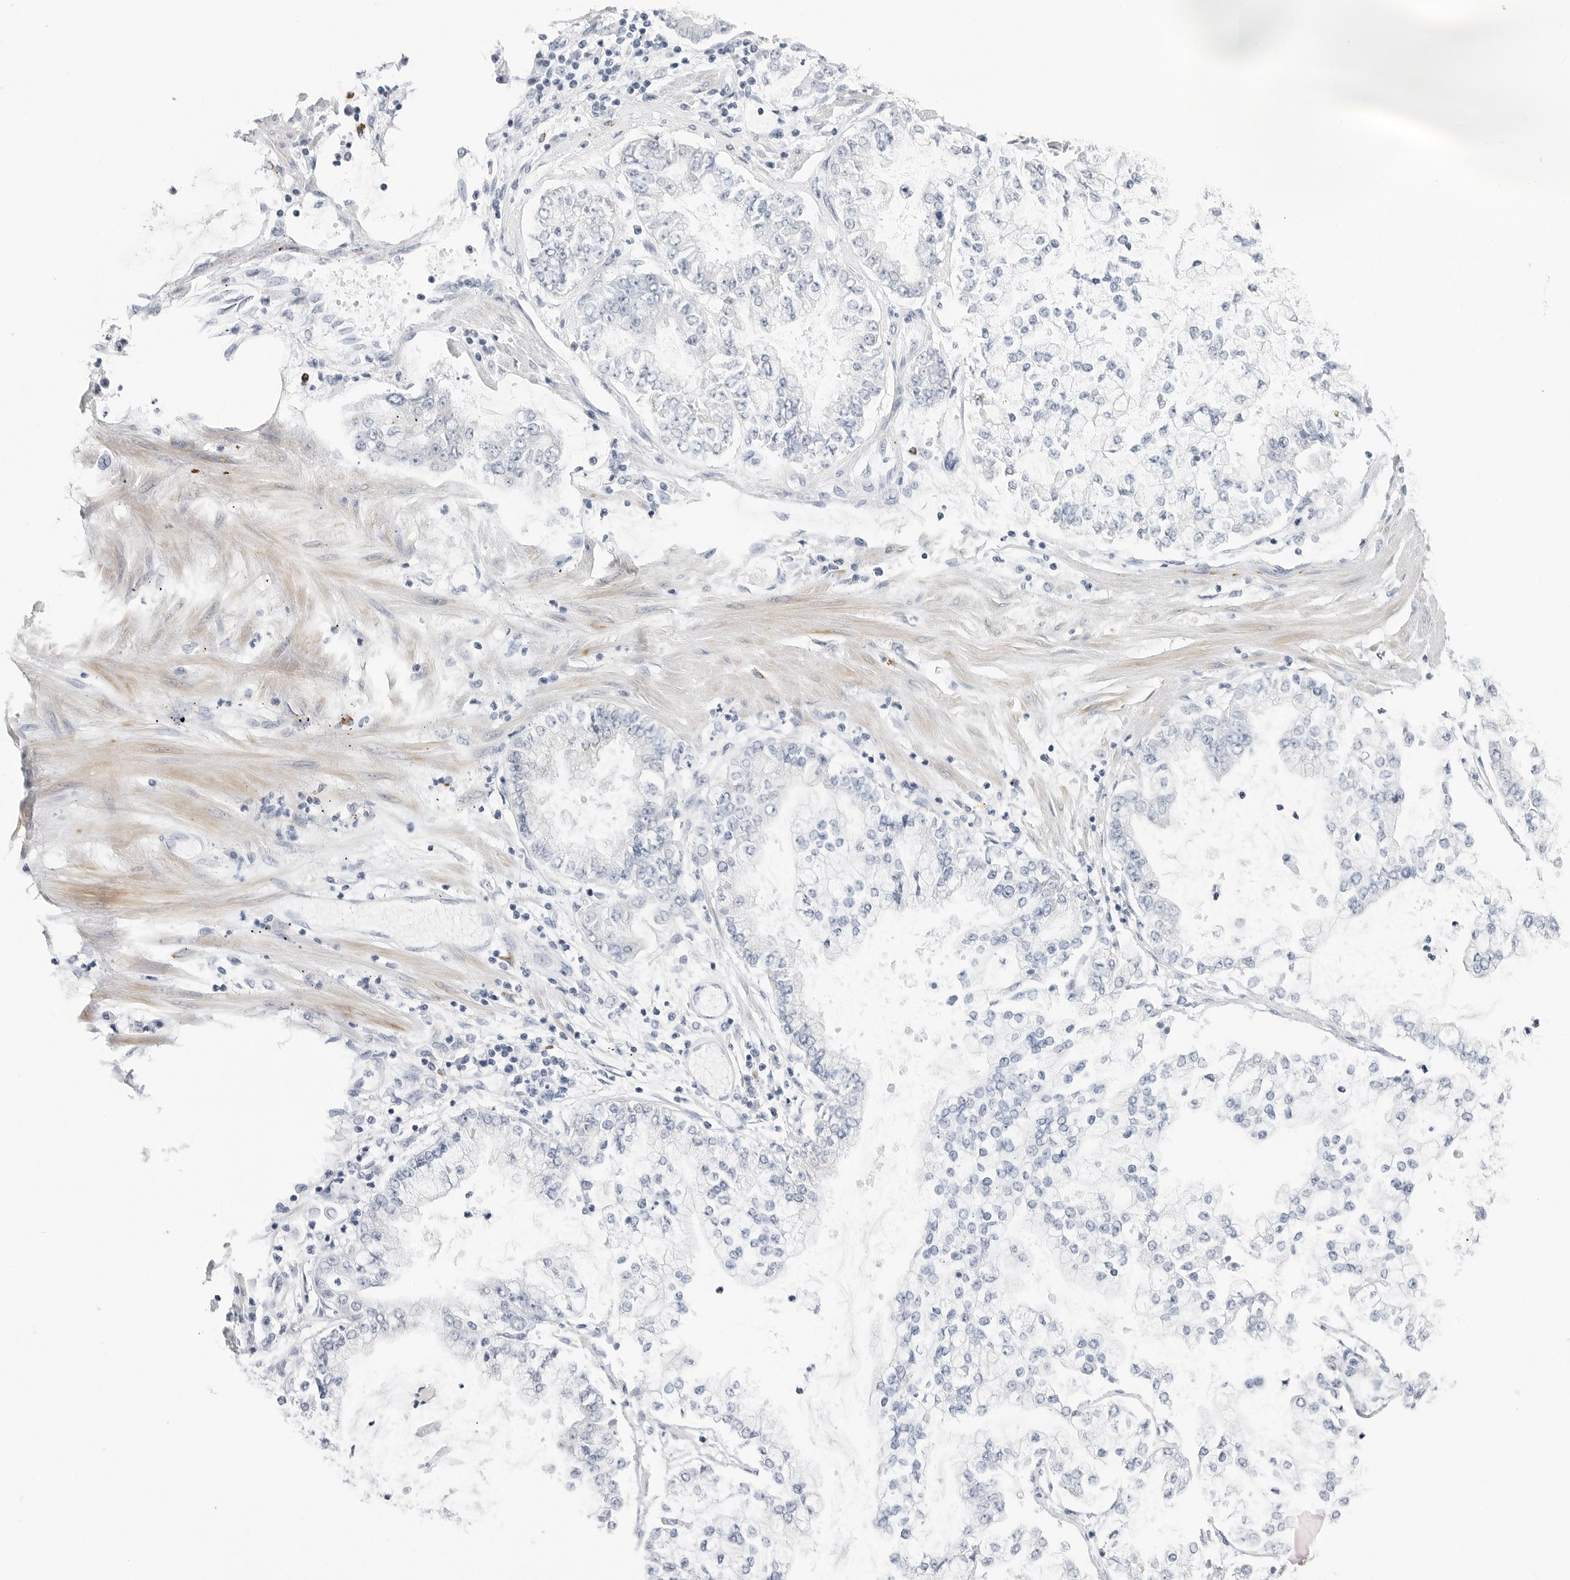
{"staining": {"intensity": "negative", "quantity": "none", "location": "none"}, "tissue": "stomach cancer", "cell_type": "Tumor cells", "image_type": "cancer", "snomed": [{"axis": "morphology", "description": "Adenocarcinoma, NOS"}, {"axis": "topography", "description": "Stomach"}], "caption": "IHC histopathology image of stomach adenocarcinoma stained for a protein (brown), which reveals no positivity in tumor cells. (Brightfield microscopy of DAB immunohistochemistry at high magnification).", "gene": "HSPB7", "patient": {"sex": "male", "age": 76}}